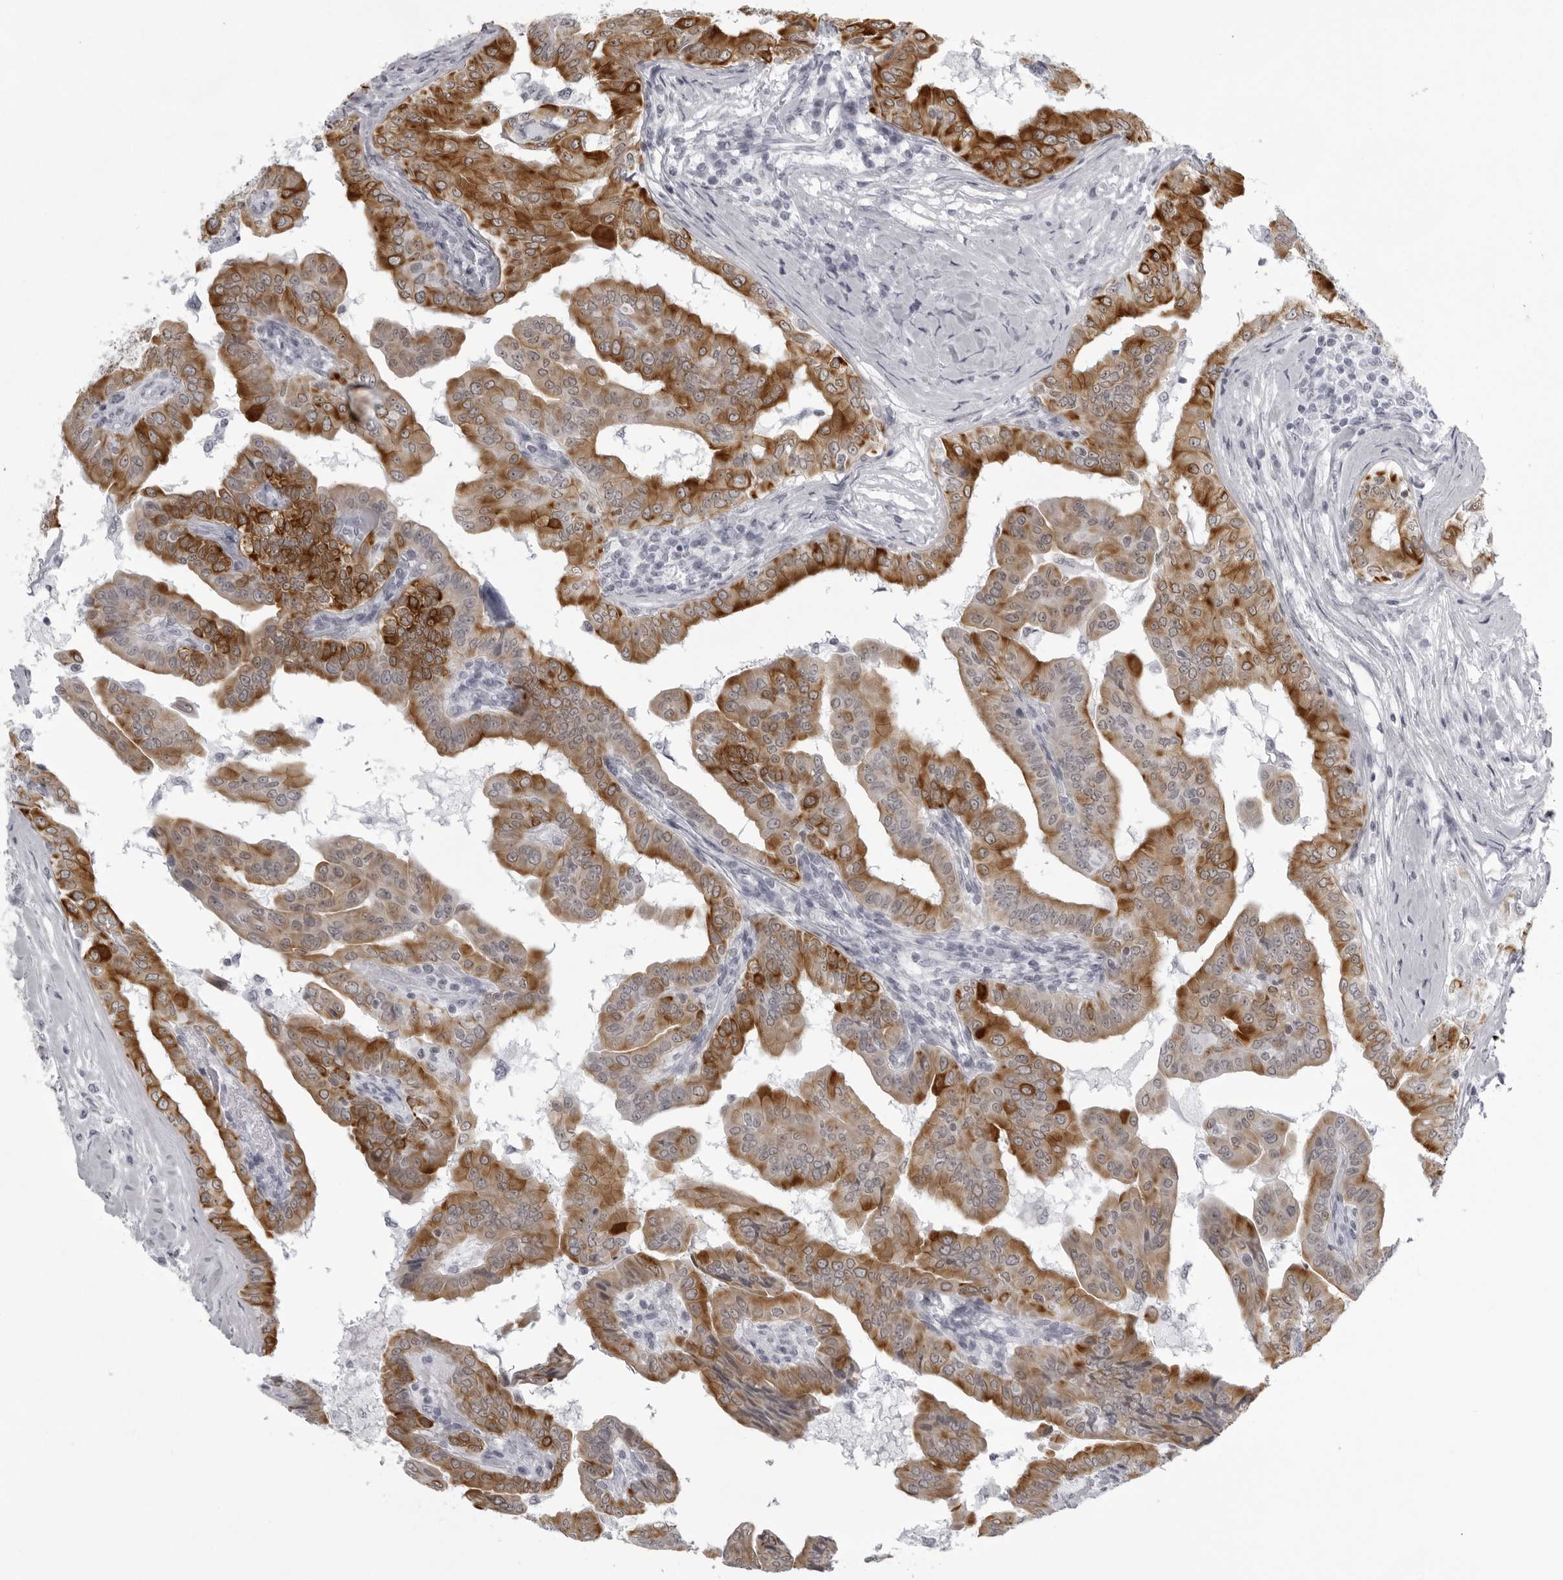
{"staining": {"intensity": "strong", "quantity": ">75%", "location": "cytoplasmic/membranous"}, "tissue": "thyroid cancer", "cell_type": "Tumor cells", "image_type": "cancer", "snomed": [{"axis": "morphology", "description": "Papillary adenocarcinoma, NOS"}, {"axis": "topography", "description": "Thyroid gland"}], "caption": "Brown immunohistochemical staining in human thyroid papillary adenocarcinoma shows strong cytoplasmic/membranous positivity in about >75% of tumor cells. (brown staining indicates protein expression, while blue staining denotes nuclei).", "gene": "UROD", "patient": {"sex": "male", "age": 33}}